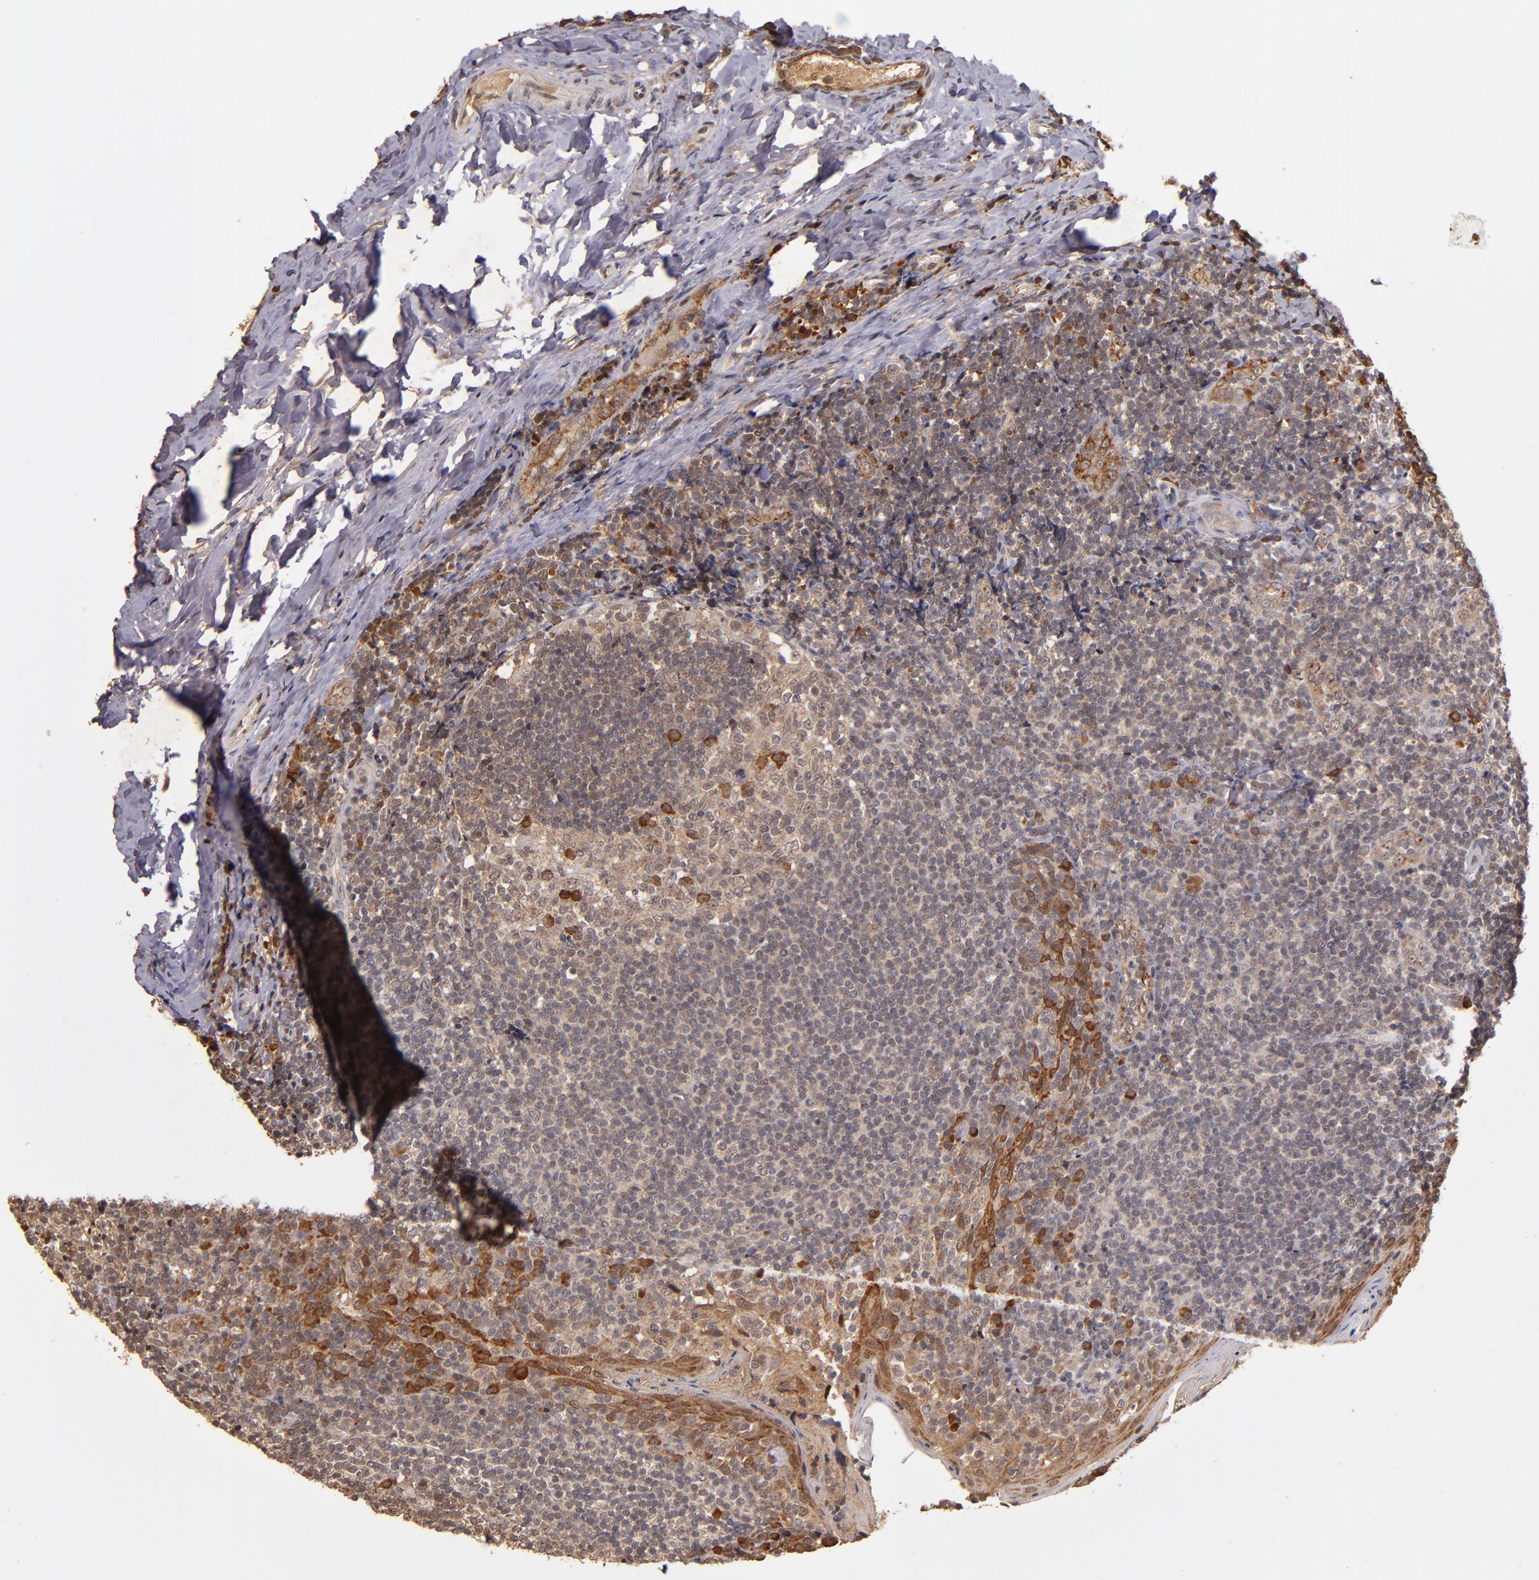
{"staining": {"intensity": "weak", "quantity": "25%-75%", "location": "cytoplasmic/membranous"}, "tissue": "tonsil", "cell_type": "Germinal center cells", "image_type": "normal", "snomed": [{"axis": "morphology", "description": "Normal tissue, NOS"}, {"axis": "topography", "description": "Tonsil"}], "caption": "IHC image of unremarkable tonsil stained for a protein (brown), which reveals low levels of weak cytoplasmic/membranous expression in about 25%-75% of germinal center cells.", "gene": "RIOK3", "patient": {"sex": "male", "age": 31}}